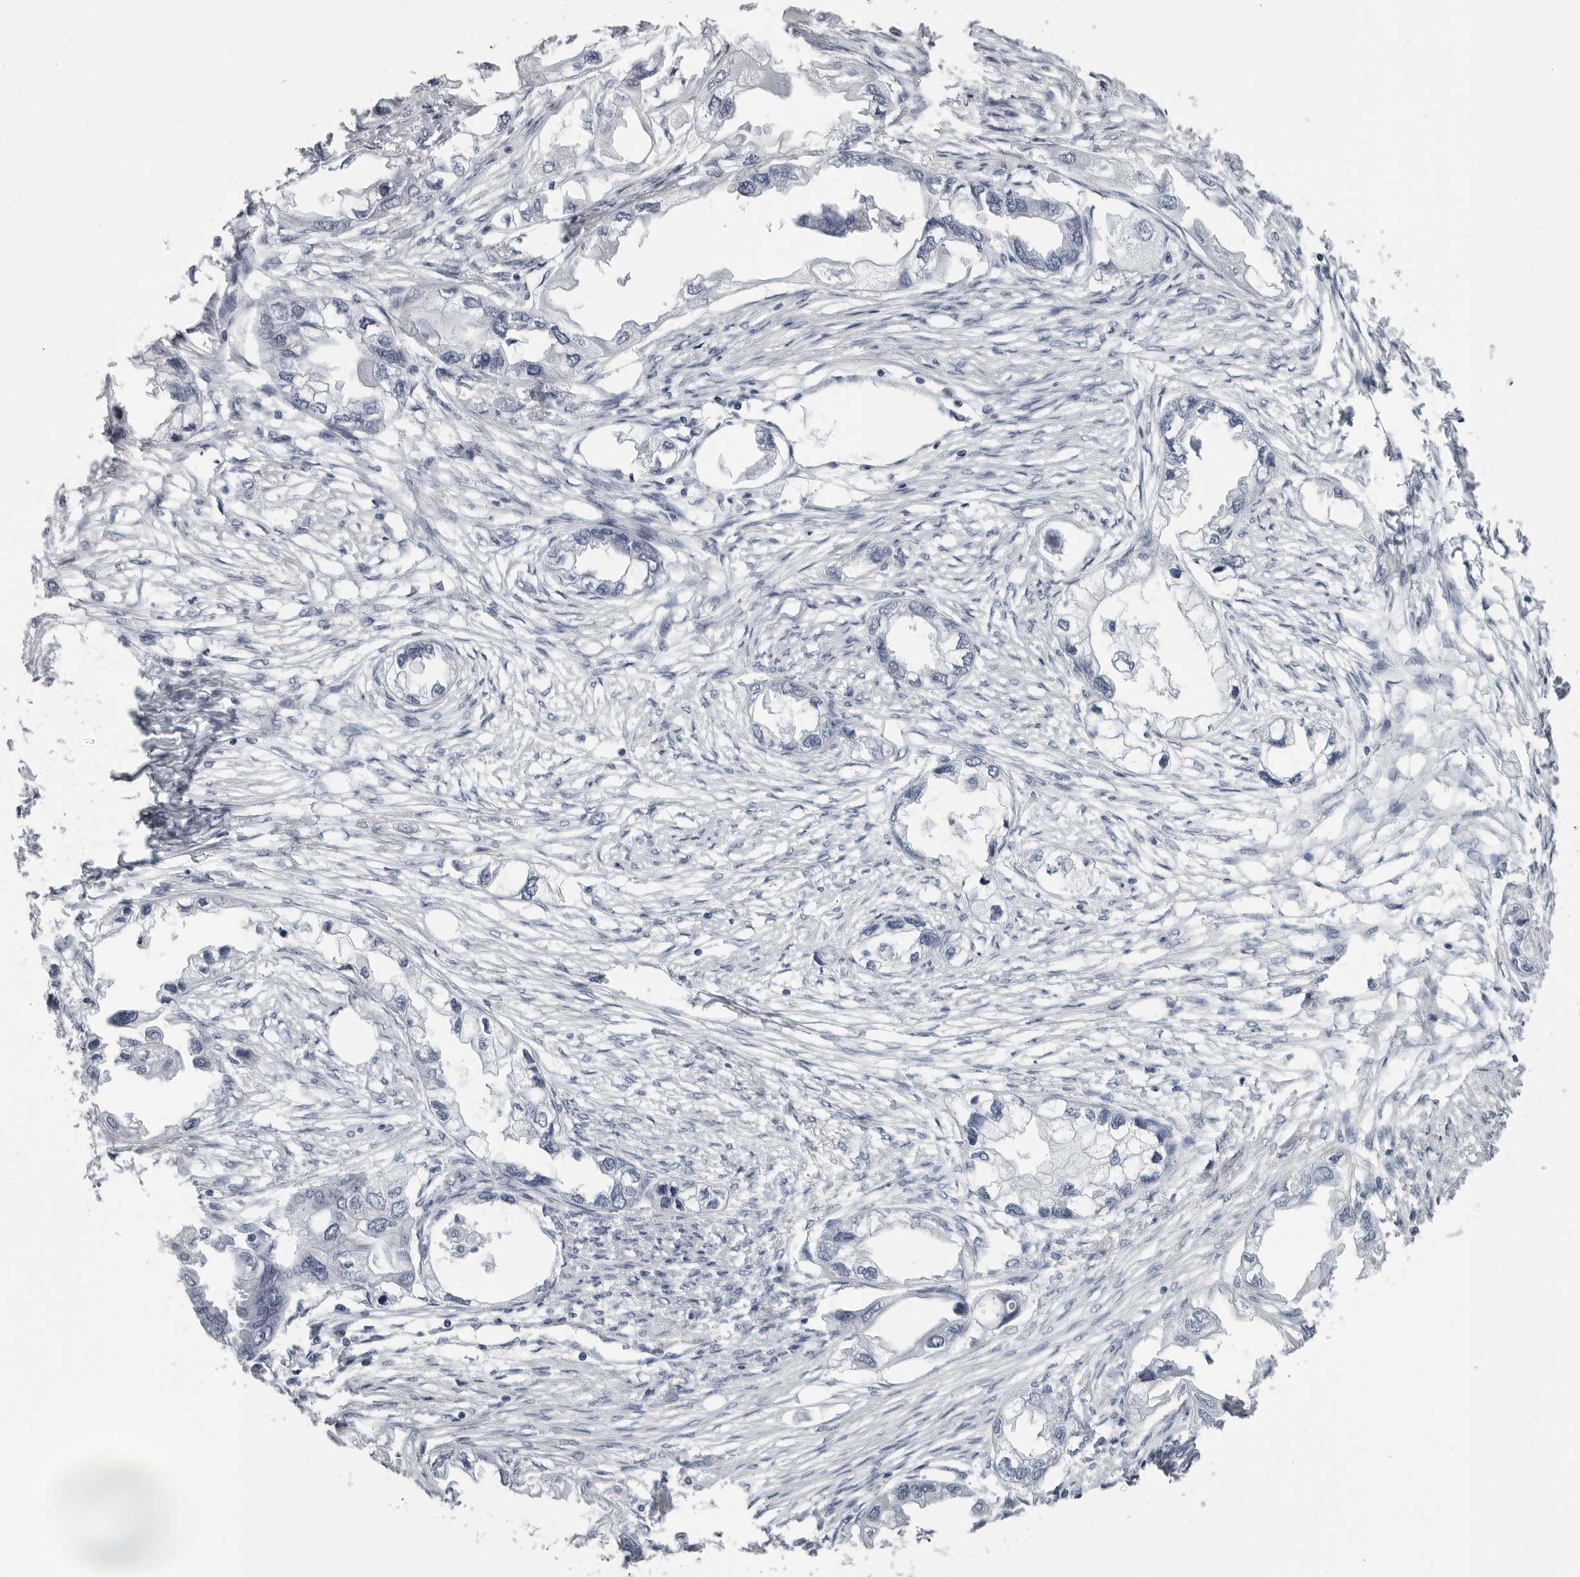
{"staining": {"intensity": "negative", "quantity": "none", "location": "none"}, "tissue": "endometrial cancer", "cell_type": "Tumor cells", "image_type": "cancer", "snomed": [{"axis": "morphology", "description": "Adenocarcinoma, NOS"}, {"axis": "morphology", "description": "Adenocarcinoma, metastatic, NOS"}, {"axis": "topography", "description": "Adipose tissue"}, {"axis": "topography", "description": "Endometrium"}], "caption": "This is an IHC photomicrograph of human endometrial cancer (adenocarcinoma). There is no positivity in tumor cells.", "gene": "OPLAH", "patient": {"sex": "female", "age": 67}}